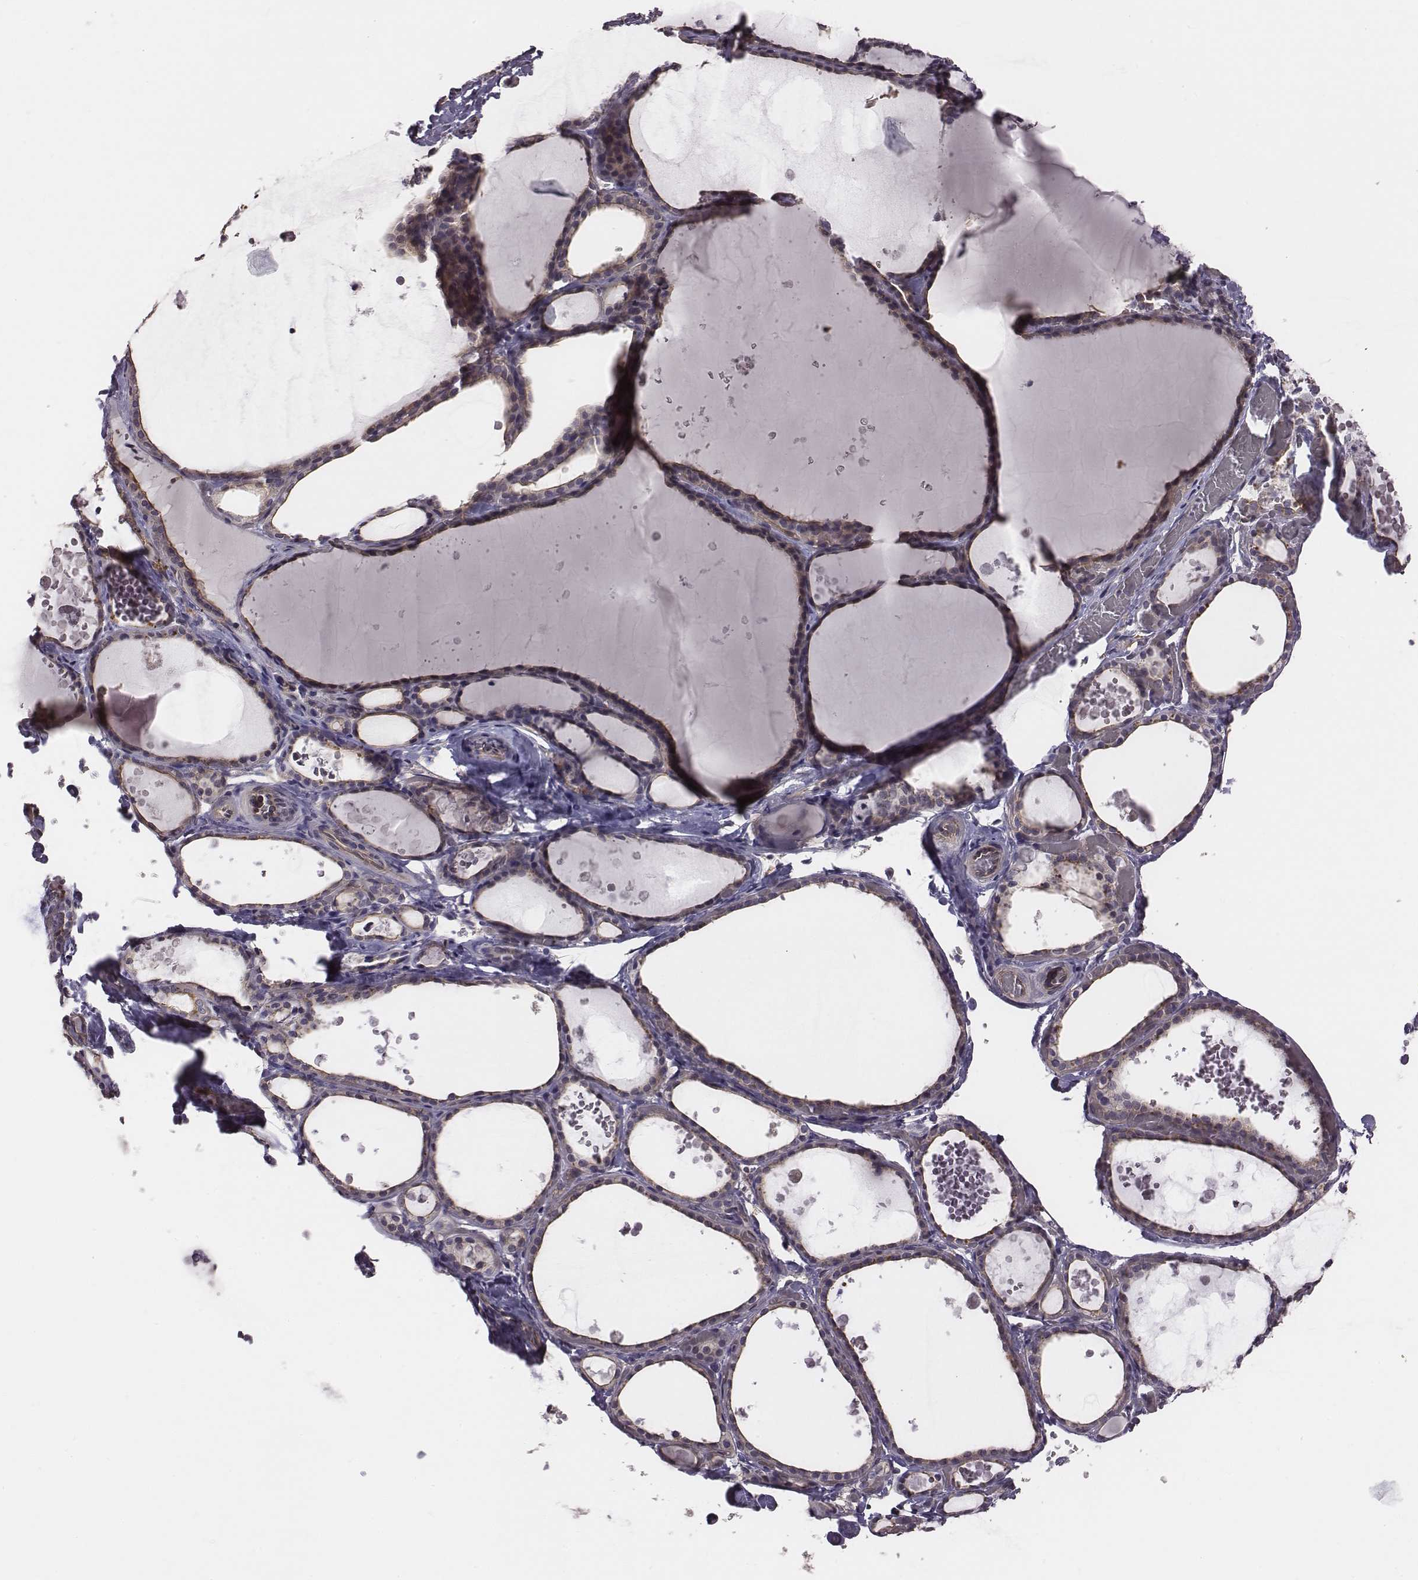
{"staining": {"intensity": "weak", "quantity": "<25%", "location": "cytoplasmic/membranous"}, "tissue": "thyroid gland", "cell_type": "Glandular cells", "image_type": "normal", "snomed": [{"axis": "morphology", "description": "Normal tissue, NOS"}, {"axis": "topography", "description": "Thyroid gland"}], "caption": "High magnification brightfield microscopy of normal thyroid gland stained with DAB (3,3'-diaminobenzidine) (brown) and counterstained with hematoxylin (blue): glandular cells show no significant expression. (DAB (3,3'-diaminobenzidine) immunohistochemistry, high magnification).", "gene": "SCARF1", "patient": {"sex": "female", "age": 56}}